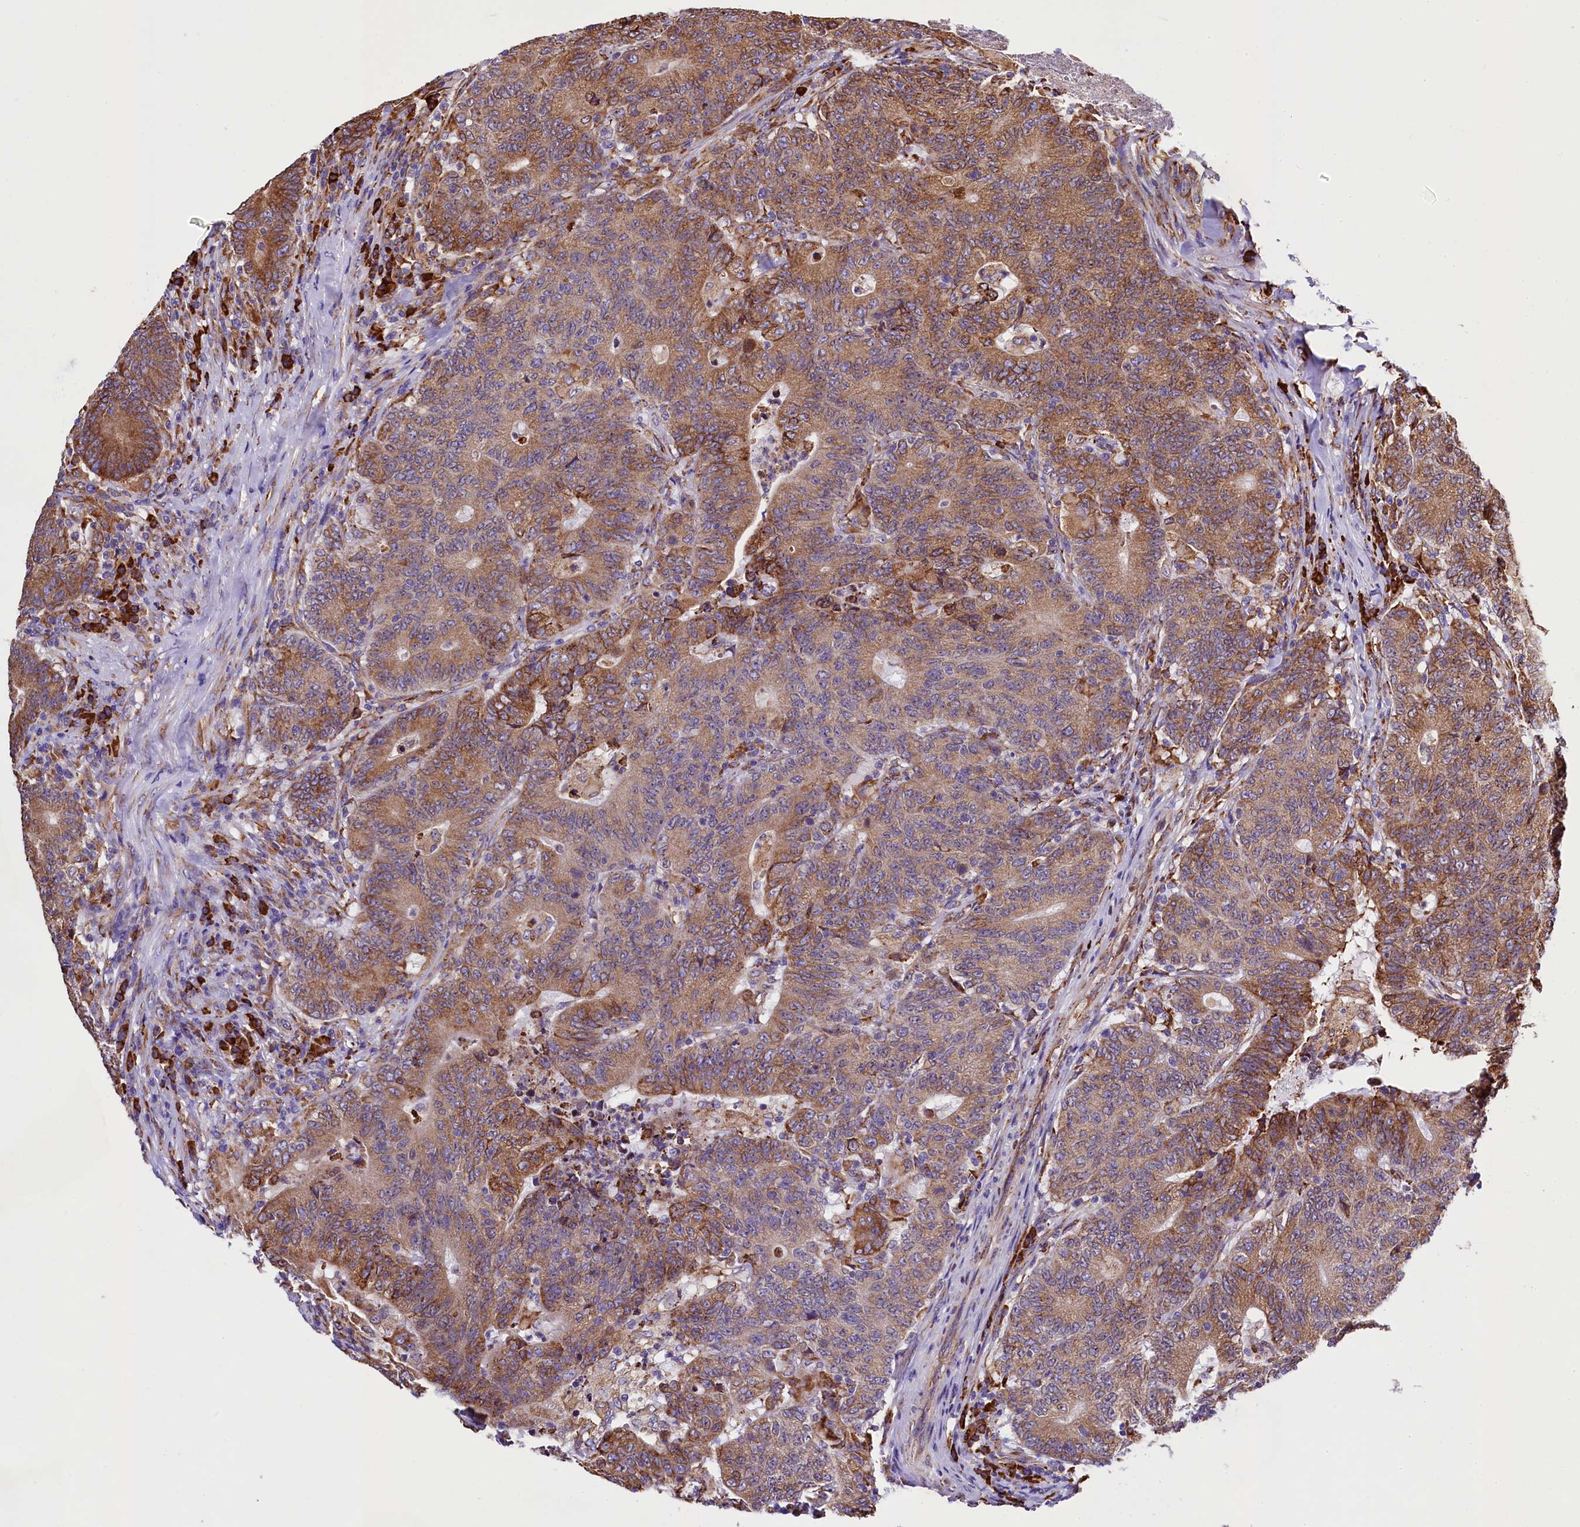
{"staining": {"intensity": "moderate", "quantity": ">75%", "location": "cytoplasmic/membranous"}, "tissue": "colorectal cancer", "cell_type": "Tumor cells", "image_type": "cancer", "snomed": [{"axis": "morphology", "description": "Adenocarcinoma, NOS"}, {"axis": "topography", "description": "Colon"}], "caption": "Immunohistochemistry (IHC) (DAB (3,3'-diaminobenzidine)) staining of human colorectal adenocarcinoma displays moderate cytoplasmic/membranous protein positivity in about >75% of tumor cells.", "gene": "CAPS2", "patient": {"sex": "female", "age": 75}}